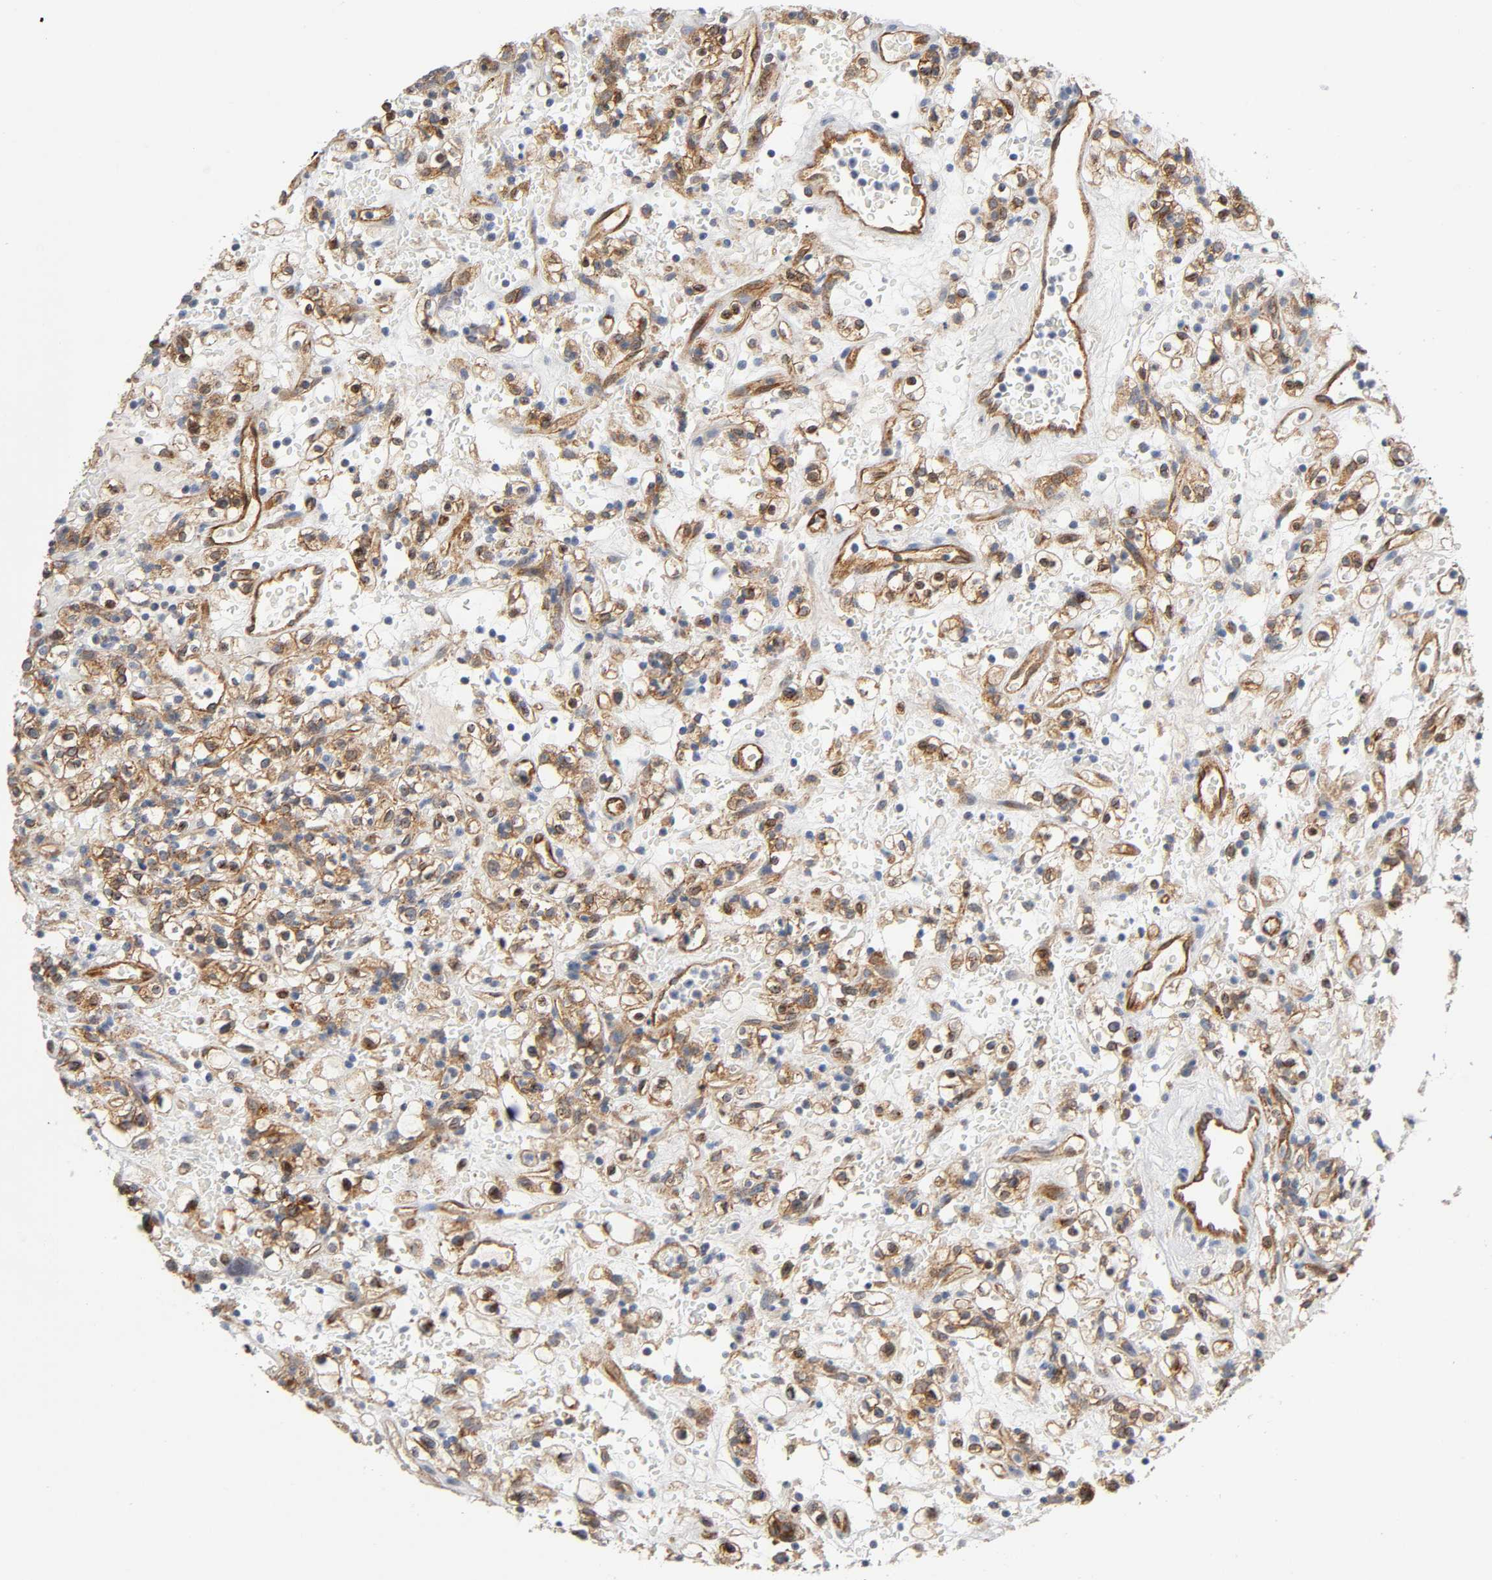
{"staining": {"intensity": "moderate", "quantity": ">75%", "location": "cytoplasmic/membranous"}, "tissue": "renal cancer", "cell_type": "Tumor cells", "image_type": "cancer", "snomed": [{"axis": "morphology", "description": "Normal tissue, NOS"}, {"axis": "morphology", "description": "Adenocarcinoma, NOS"}, {"axis": "topography", "description": "Kidney"}], "caption": "Immunohistochemistry of human renal cancer demonstrates medium levels of moderate cytoplasmic/membranous positivity in about >75% of tumor cells. (Brightfield microscopy of DAB IHC at high magnification).", "gene": "CD2AP", "patient": {"sex": "female", "age": 72}}